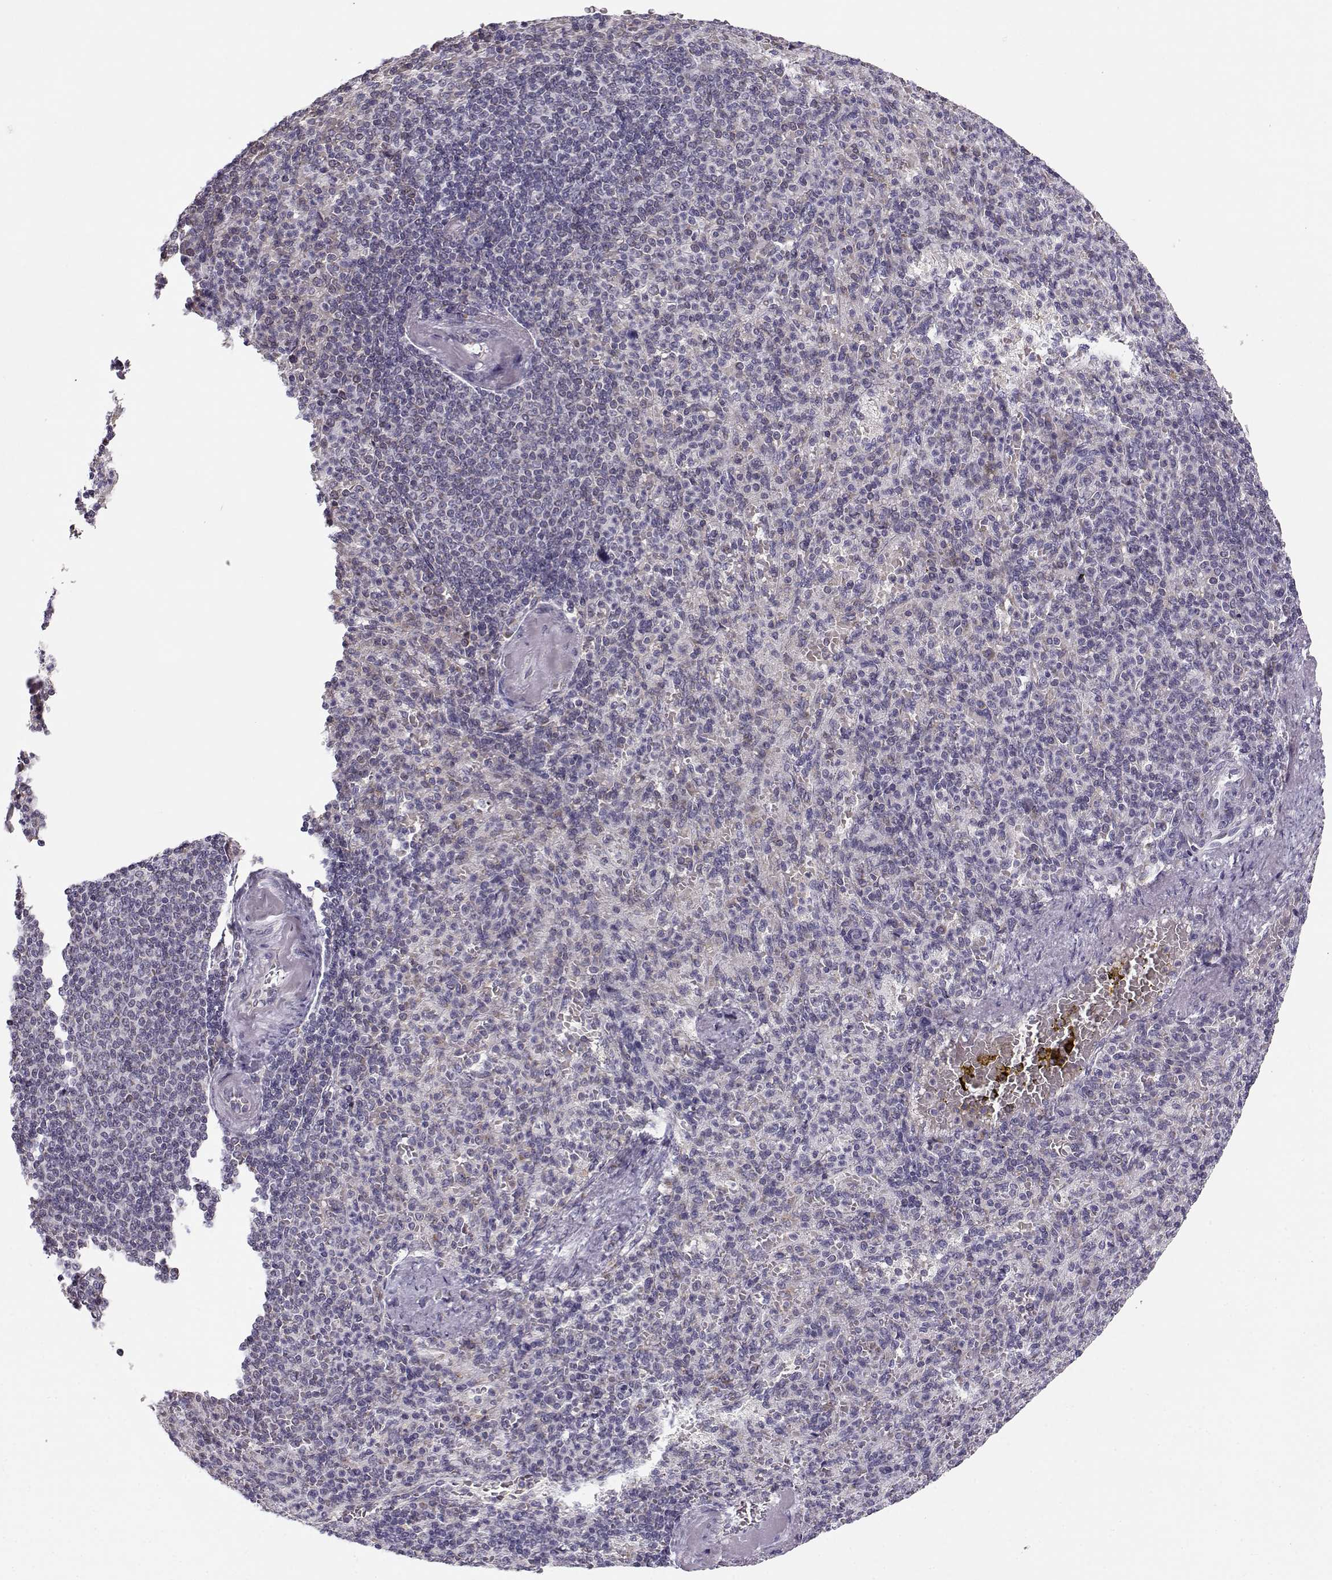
{"staining": {"intensity": "weak", "quantity": "<25%", "location": "cytoplasmic/membranous"}, "tissue": "spleen", "cell_type": "Cells in red pulp", "image_type": "normal", "snomed": [{"axis": "morphology", "description": "Normal tissue, NOS"}, {"axis": "topography", "description": "Spleen"}], "caption": "The histopathology image shows no significant positivity in cells in red pulp of spleen.", "gene": "SLC4A5", "patient": {"sex": "female", "age": 74}}